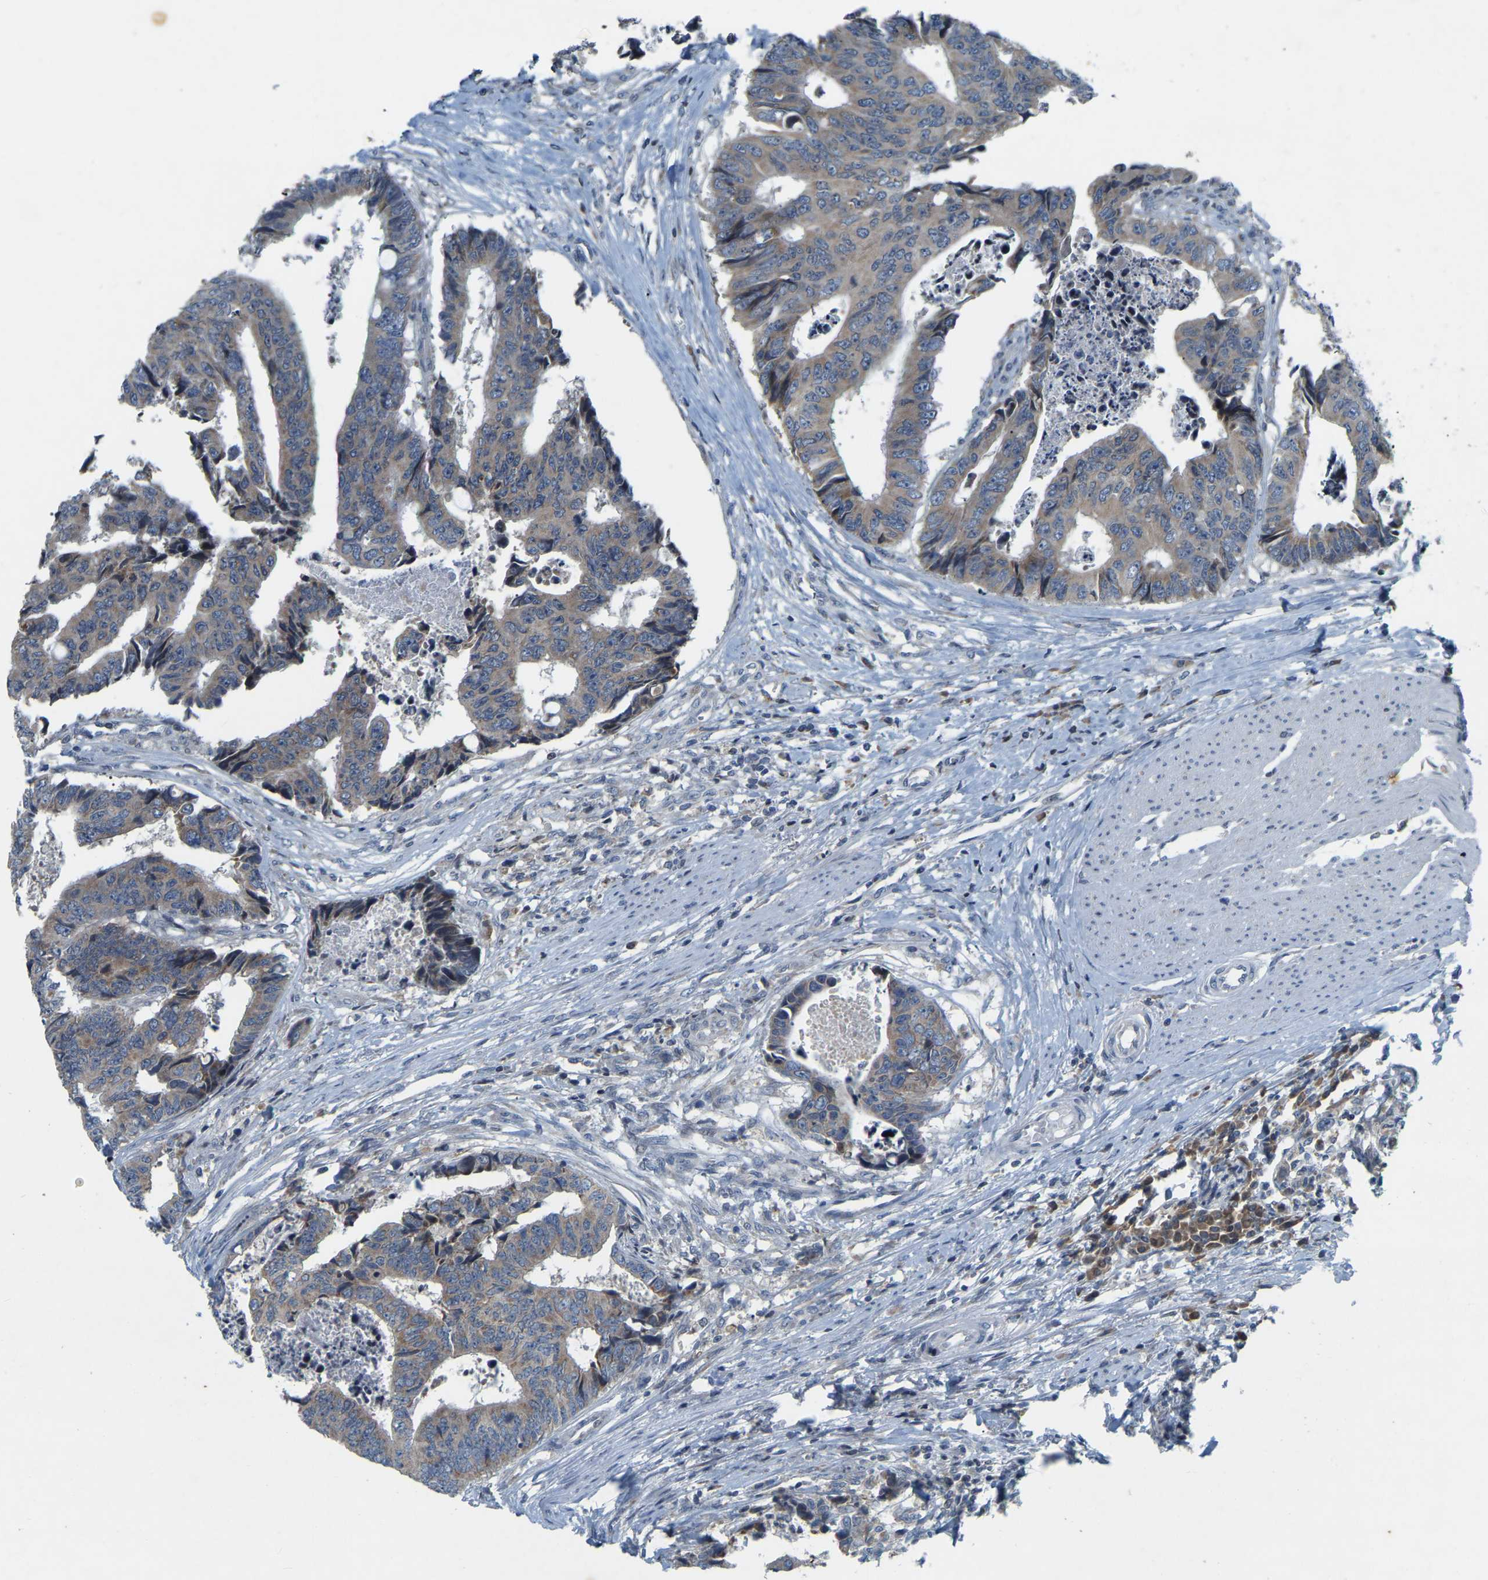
{"staining": {"intensity": "weak", "quantity": ">75%", "location": "cytoplasmic/membranous"}, "tissue": "colorectal cancer", "cell_type": "Tumor cells", "image_type": "cancer", "snomed": [{"axis": "morphology", "description": "Adenocarcinoma, NOS"}, {"axis": "topography", "description": "Rectum"}], "caption": "Protein expression analysis of colorectal adenocarcinoma reveals weak cytoplasmic/membranous positivity in about >75% of tumor cells.", "gene": "PARL", "patient": {"sex": "male", "age": 84}}